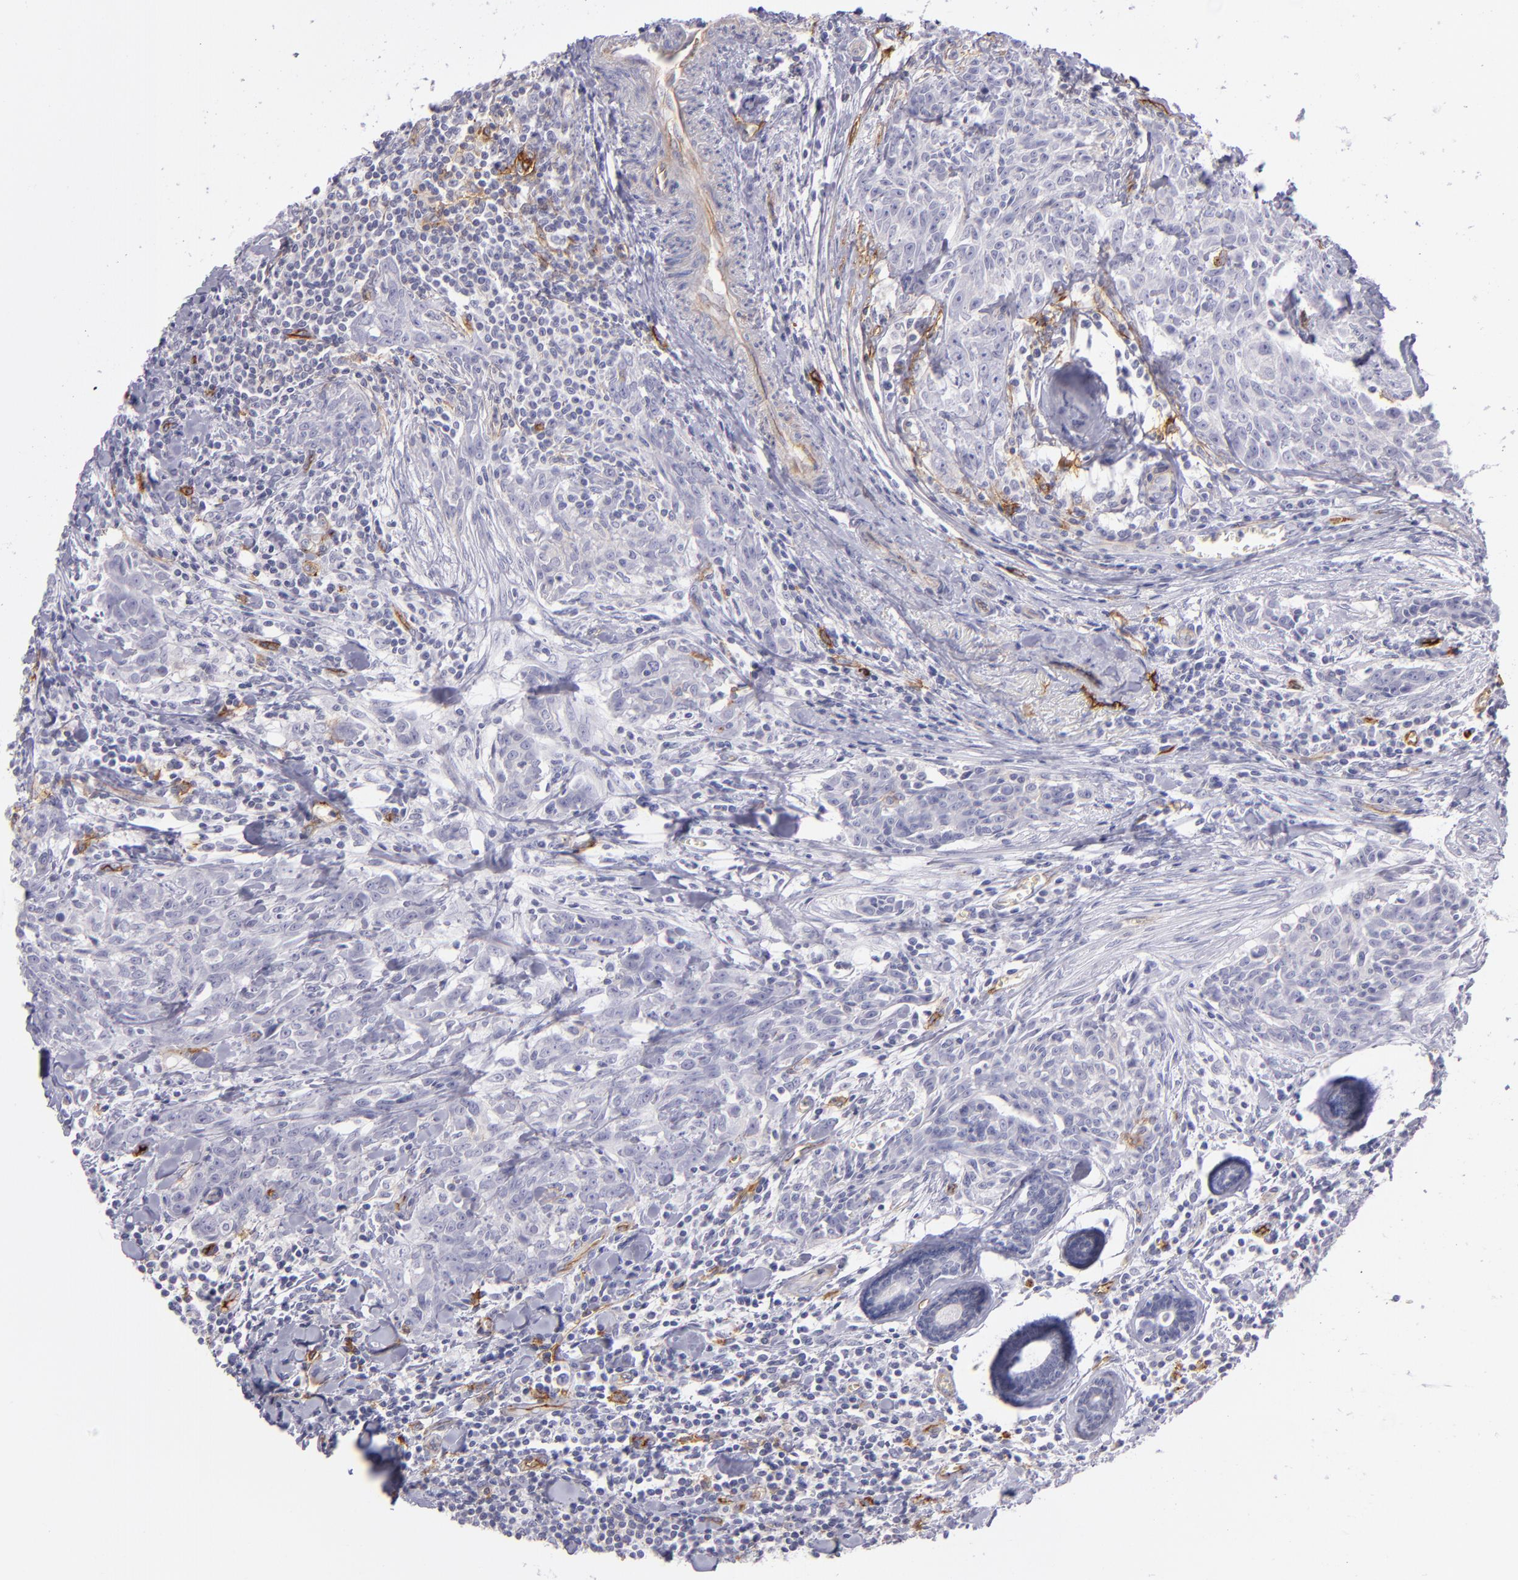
{"staining": {"intensity": "negative", "quantity": "none", "location": "none"}, "tissue": "breast cancer", "cell_type": "Tumor cells", "image_type": "cancer", "snomed": [{"axis": "morphology", "description": "Duct carcinoma"}, {"axis": "topography", "description": "Breast"}], "caption": "The image exhibits no significant staining in tumor cells of infiltrating ductal carcinoma (breast).", "gene": "THBD", "patient": {"sex": "female", "age": 50}}